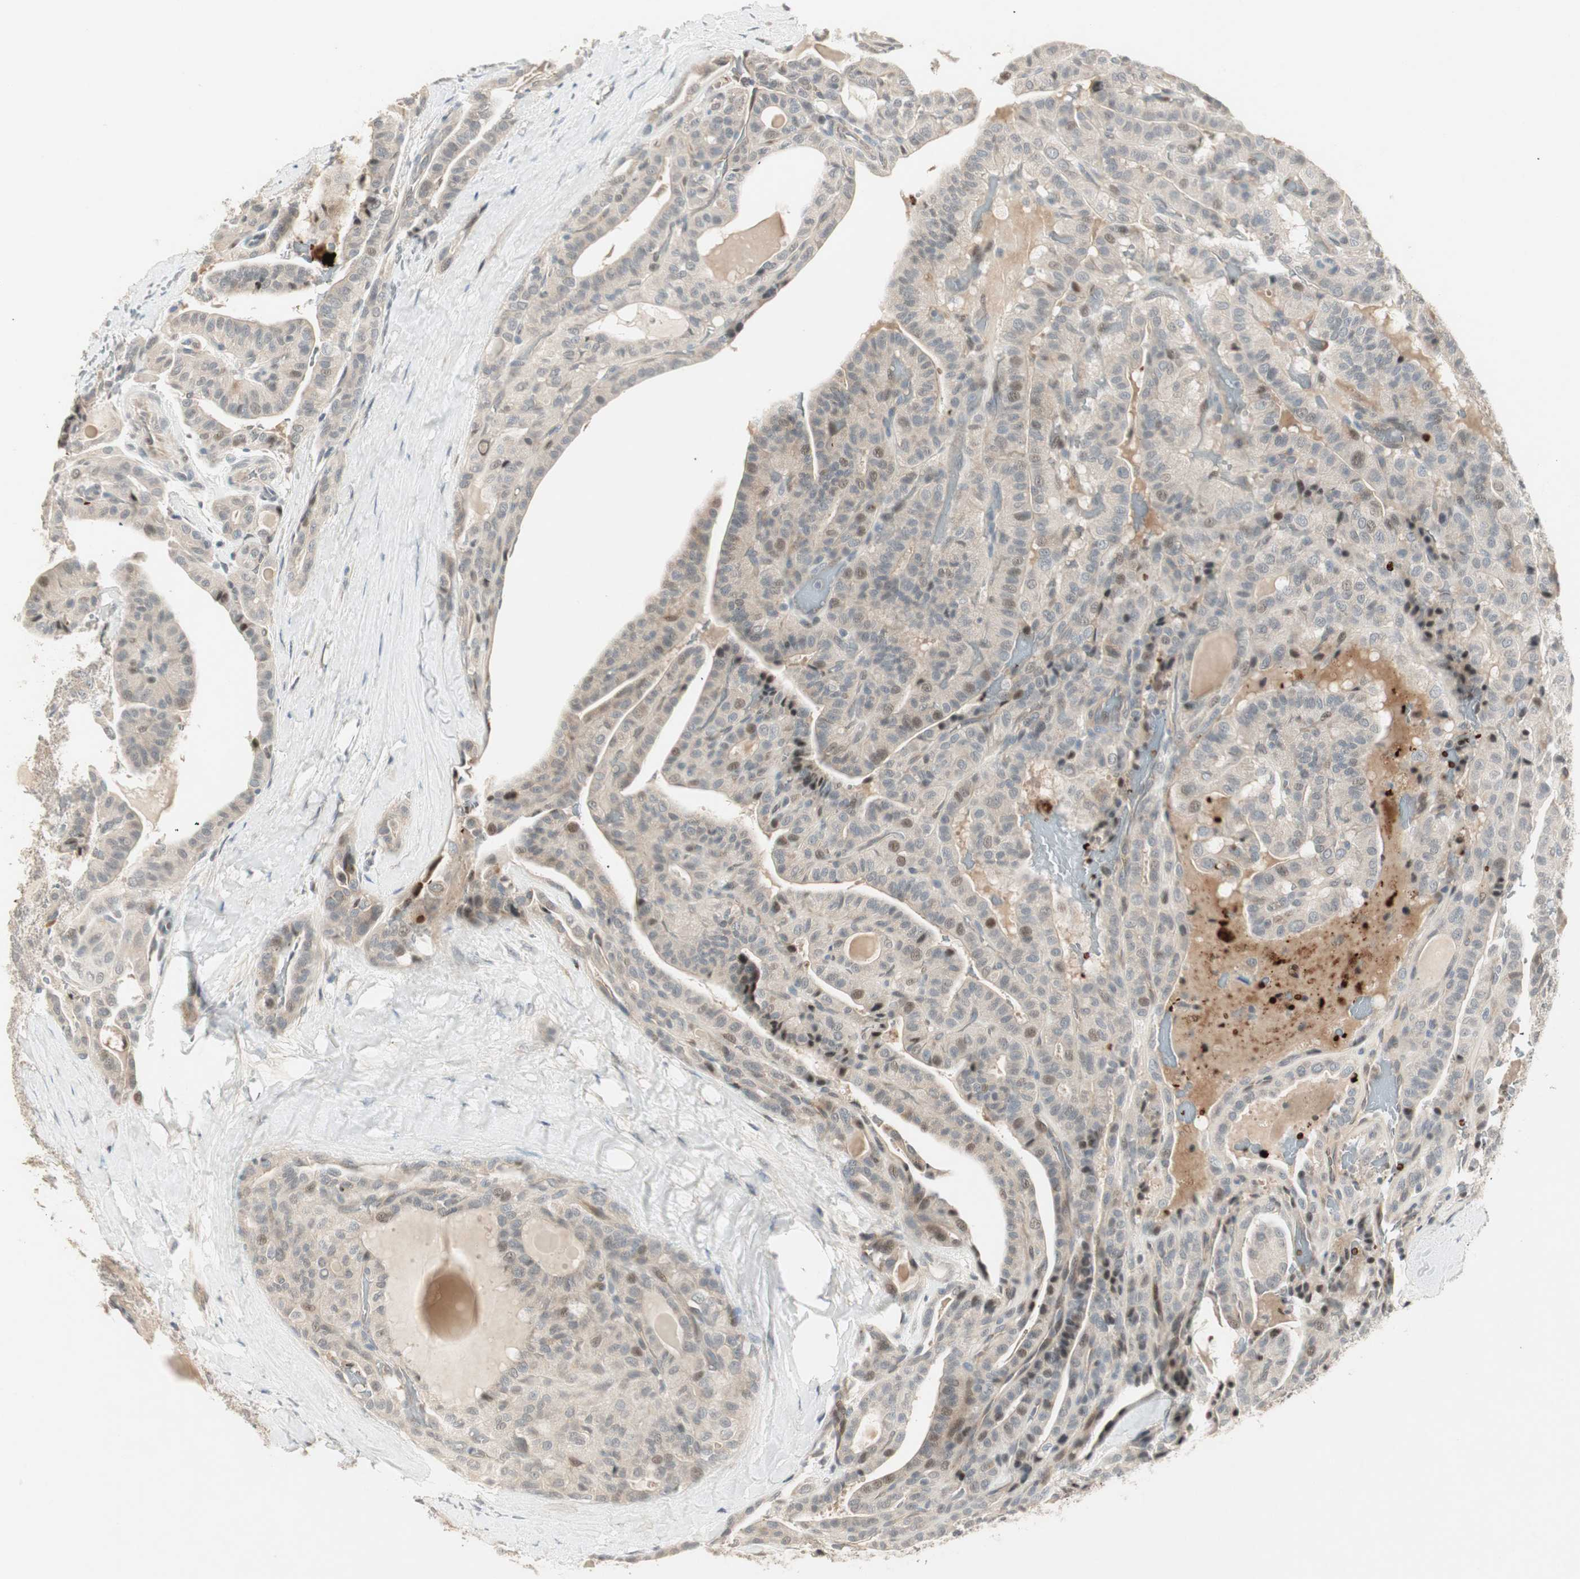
{"staining": {"intensity": "weak", "quantity": "<25%", "location": "nuclear"}, "tissue": "thyroid cancer", "cell_type": "Tumor cells", "image_type": "cancer", "snomed": [{"axis": "morphology", "description": "Papillary adenocarcinoma, NOS"}, {"axis": "topography", "description": "Thyroid gland"}], "caption": "DAB (3,3'-diaminobenzidine) immunohistochemical staining of human thyroid papillary adenocarcinoma shows no significant staining in tumor cells.", "gene": "ACSL5", "patient": {"sex": "male", "age": 77}}